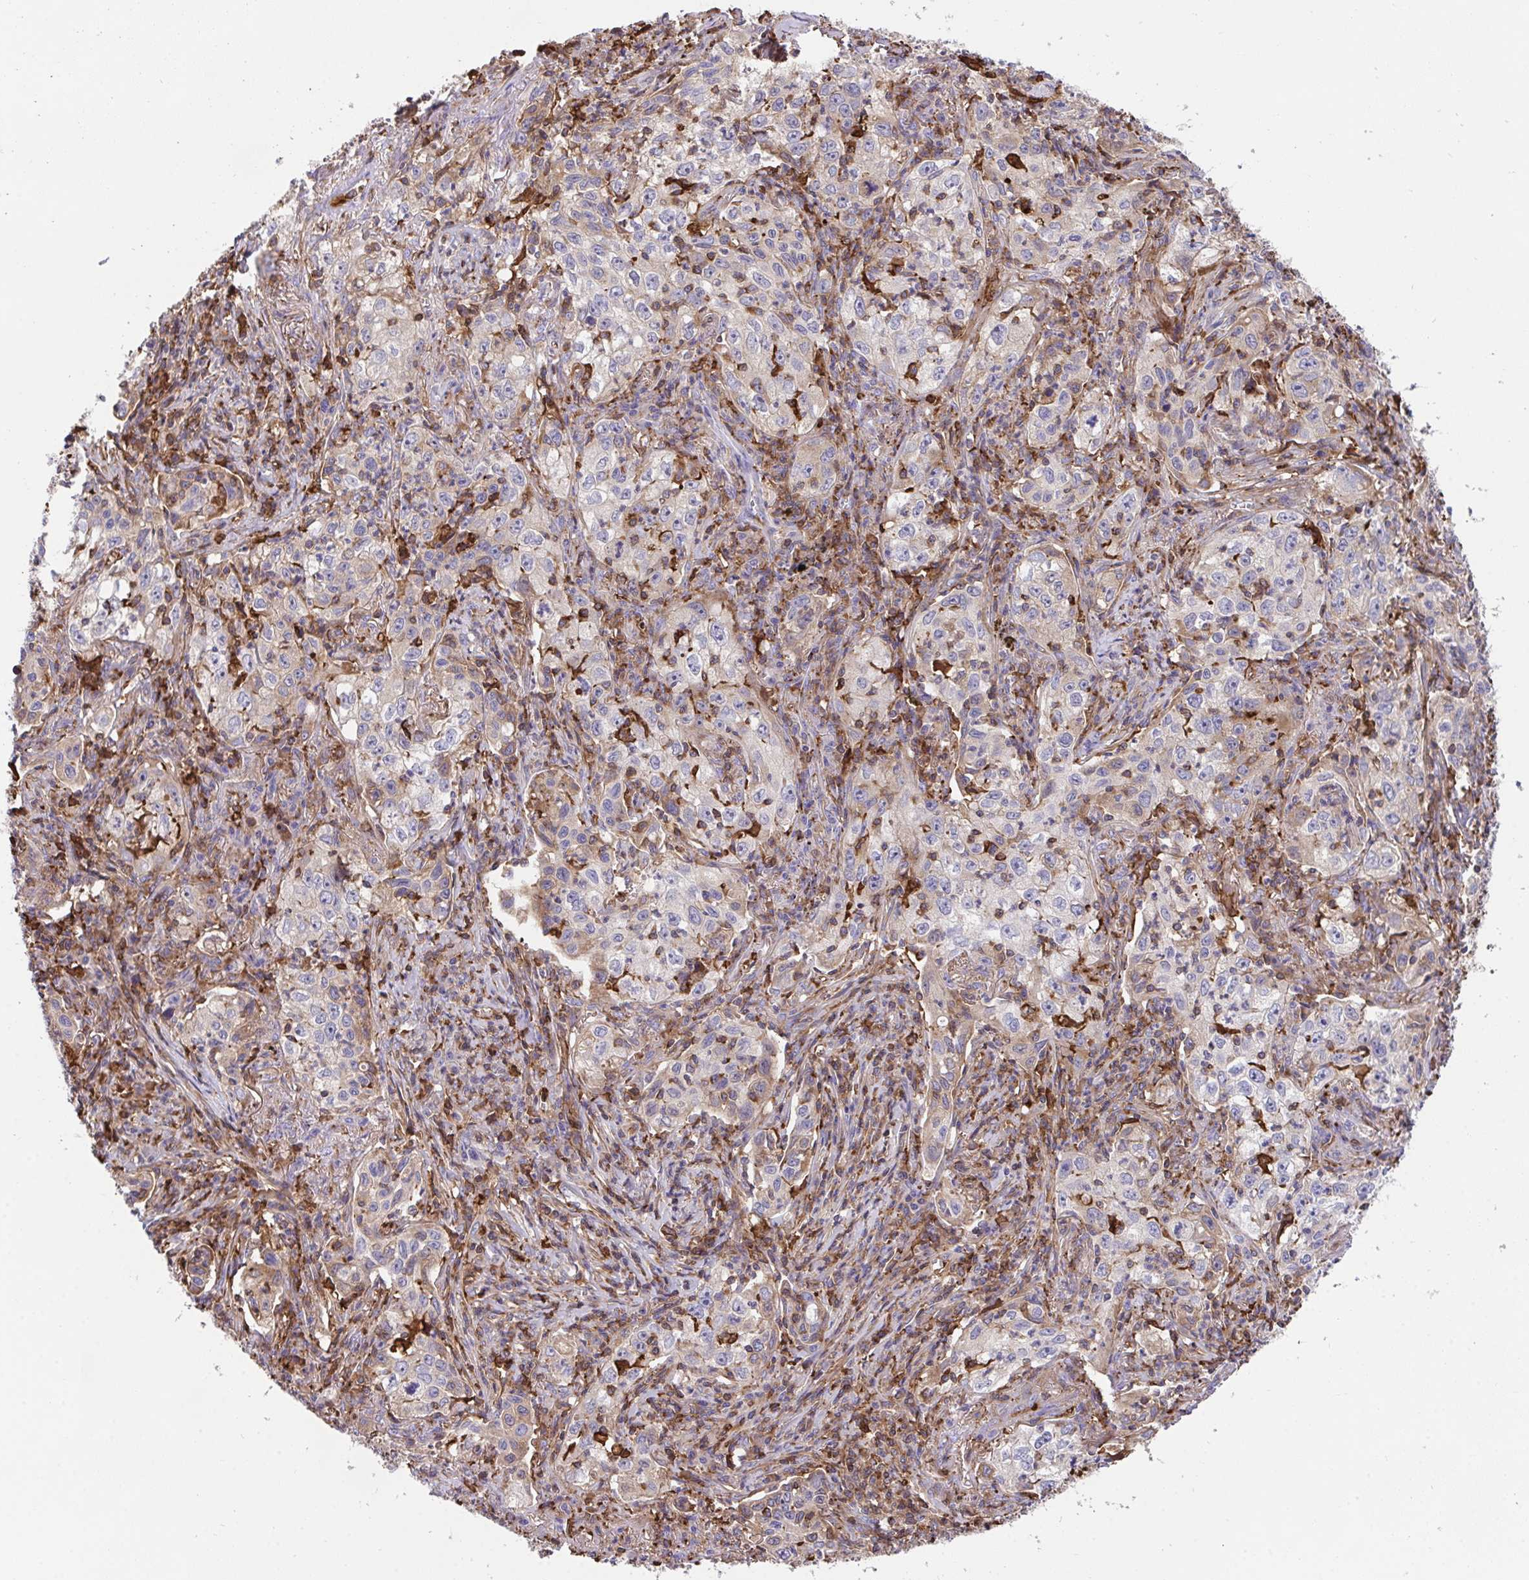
{"staining": {"intensity": "weak", "quantity": "<25%", "location": "cytoplasmic/membranous"}, "tissue": "lung cancer", "cell_type": "Tumor cells", "image_type": "cancer", "snomed": [{"axis": "morphology", "description": "Squamous cell carcinoma, NOS"}, {"axis": "topography", "description": "Lung"}], "caption": "This is an immunohistochemistry (IHC) photomicrograph of lung cancer (squamous cell carcinoma). There is no expression in tumor cells.", "gene": "PPIH", "patient": {"sex": "male", "age": 71}}